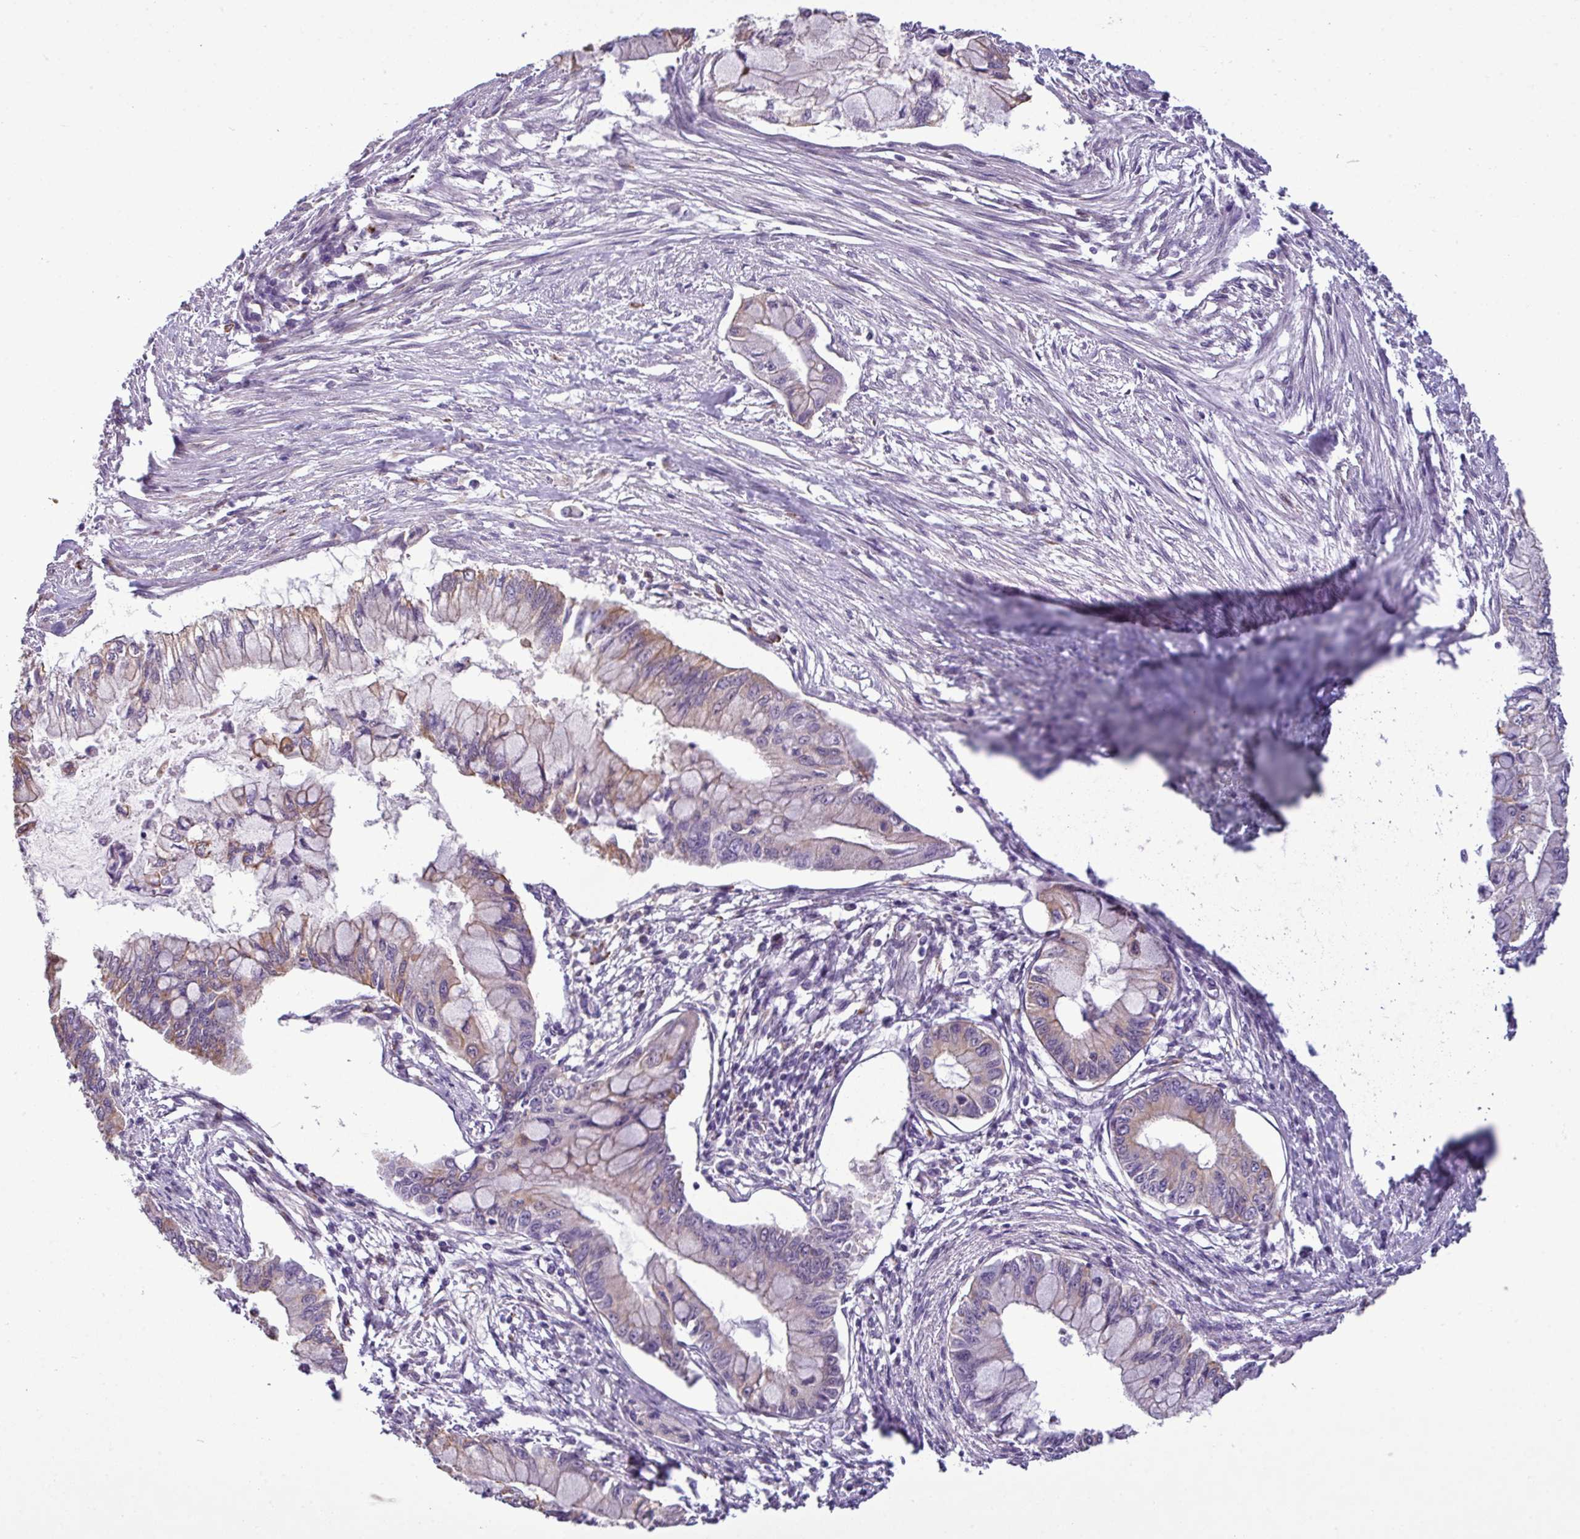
{"staining": {"intensity": "moderate", "quantity": "25%-75%", "location": "cytoplasmic/membranous"}, "tissue": "pancreatic cancer", "cell_type": "Tumor cells", "image_type": "cancer", "snomed": [{"axis": "morphology", "description": "Adenocarcinoma, NOS"}, {"axis": "topography", "description": "Pancreas"}], "caption": "IHC photomicrograph of neoplastic tissue: pancreatic cancer (adenocarcinoma) stained using immunohistochemistry (IHC) demonstrates medium levels of moderate protein expression localized specifically in the cytoplasmic/membranous of tumor cells, appearing as a cytoplasmic/membranous brown color.", "gene": "ZNF217", "patient": {"sex": "male", "age": 48}}